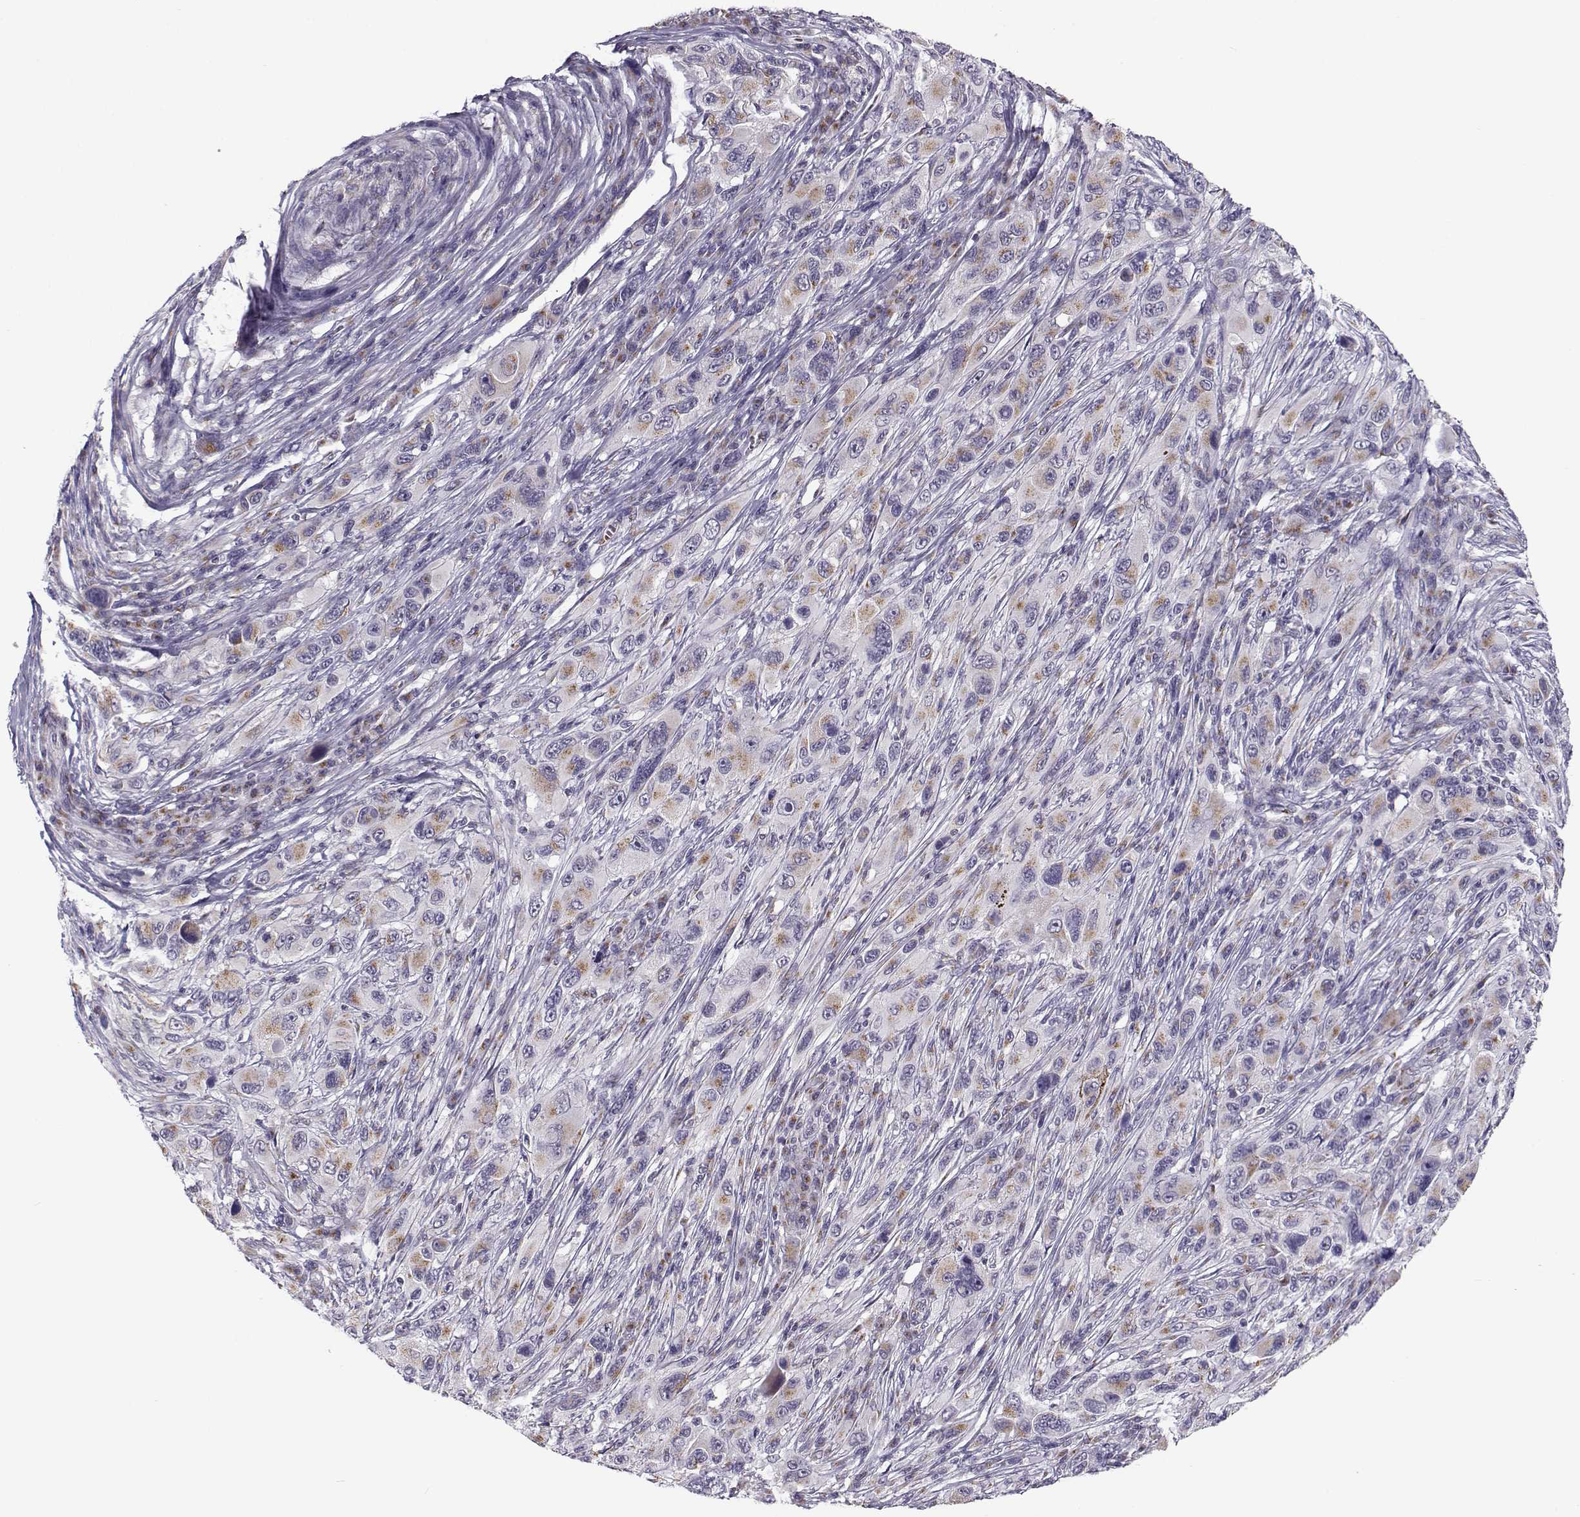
{"staining": {"intensity": "weak", "quantity": ">75%", "location": "cytoplasmic/membranous"}, "tissue": "melanoma", "cell_type": "Tumor cells", "image_type": "cancer", "snomed": [{"axis": "morphology", "description": "Malignant melanoma, NOS"}, {"axis": "topography", "description": "Skin"}], "caption": "DAB (3,3'-diaminobenzidine) immunohistochemical staining of human malignant melanoma shows weak cytoplasmic/membranous protein staining in approximately >75% of tumor cells.", "gene": "SLC4A5", "patient": {"sex": "male", "age": 53}}